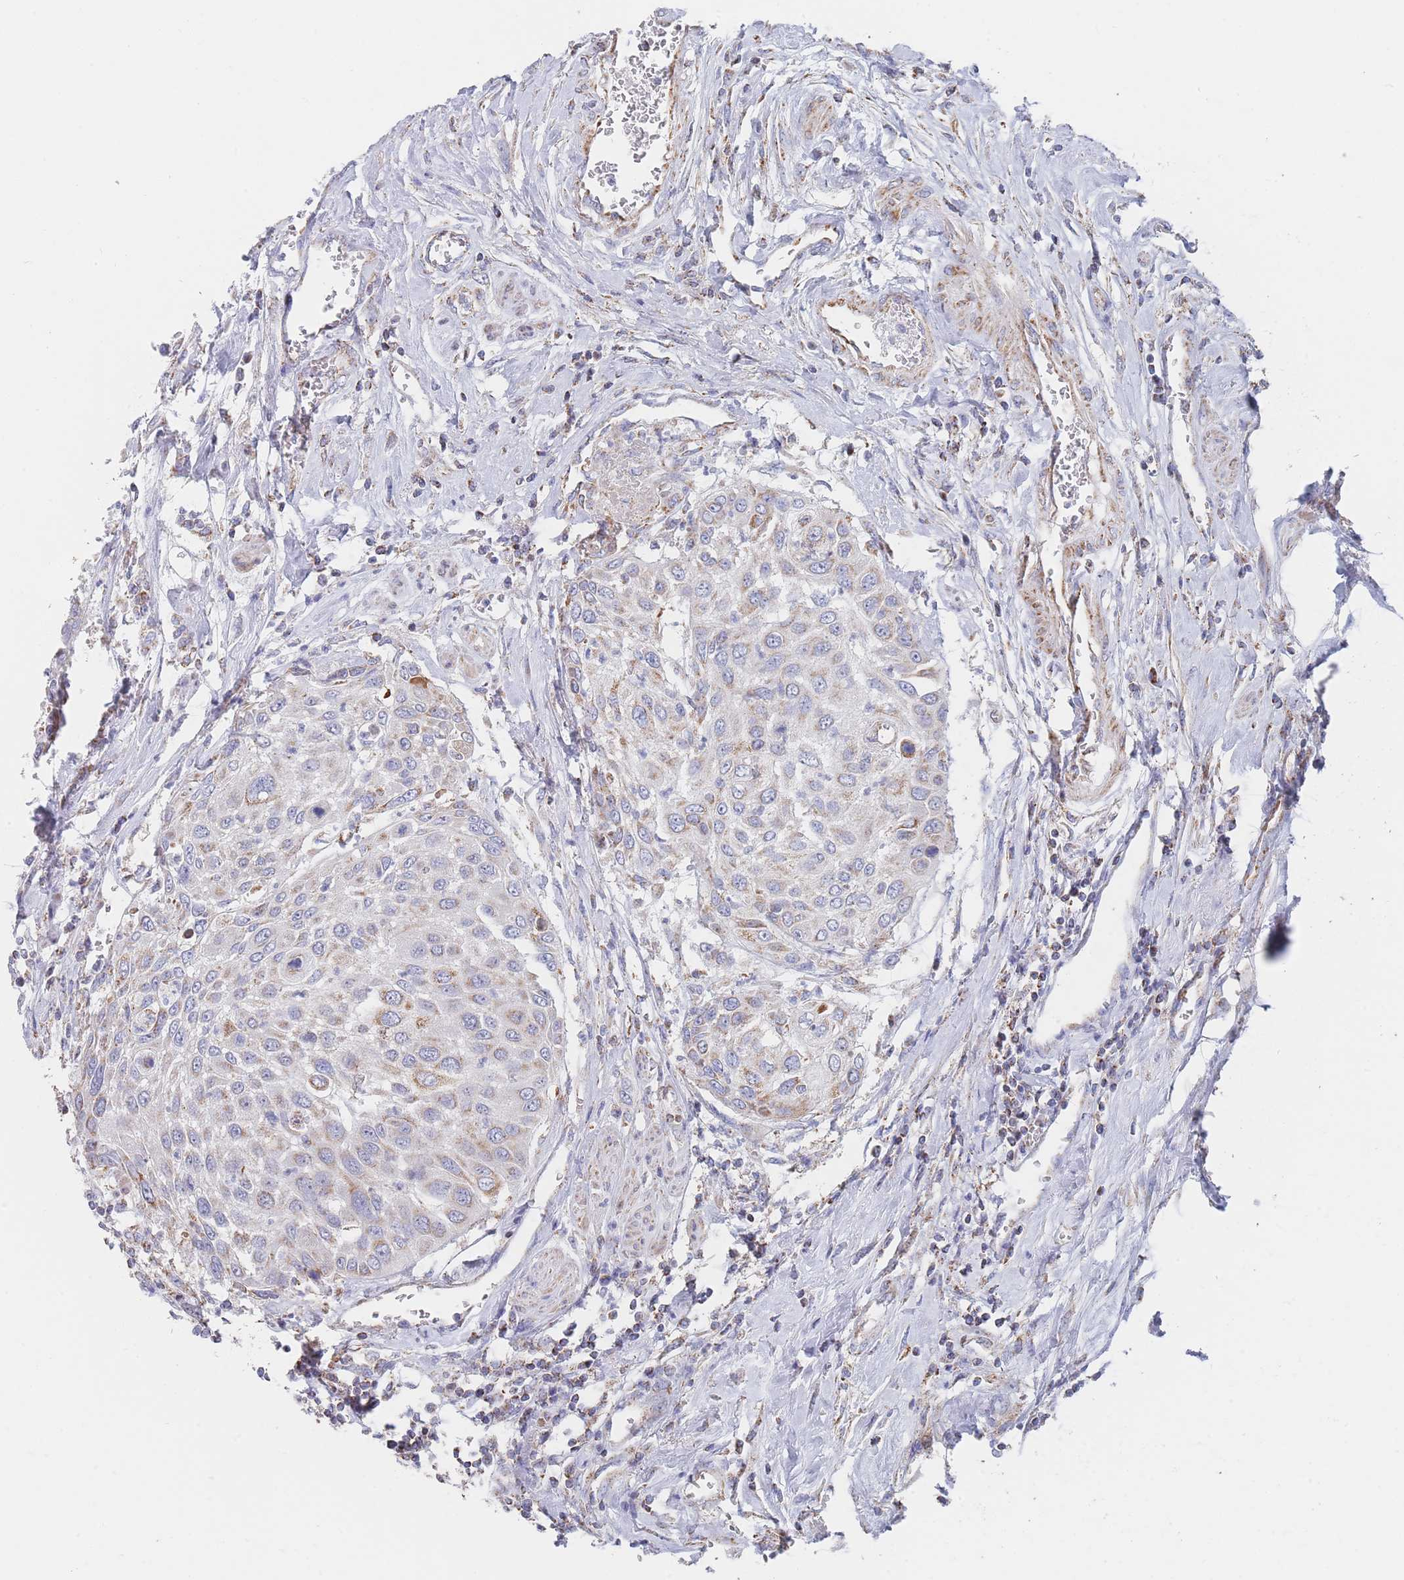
{"staining": {"intensity": "moderate", "quantity": "<25%", "location": "cytoplasmic/membranous"}, "tissue": "urothelial cancer", "cell_type": "Tumor cells", "image_type": "cancer", "snomed": [{"axis": "morphology", "description": "Urothelial carcinoma, High grade"}, {"axis": "topography", "description": "Urinary bladder"}], "caption": "Immunohistochemistry (IHC) (DAB (3,3'-diaminobenzidine)) staining of high-grade urothelial carcinoma reveals moderate cytoplasmic/membranous protein staining in approximately <25% of tumor cells. (brown staining indicates protein expression, while blue staining denotes nuclei).", "gene": "IKZF4", "patient": {"sex": "female", "age": 79}}